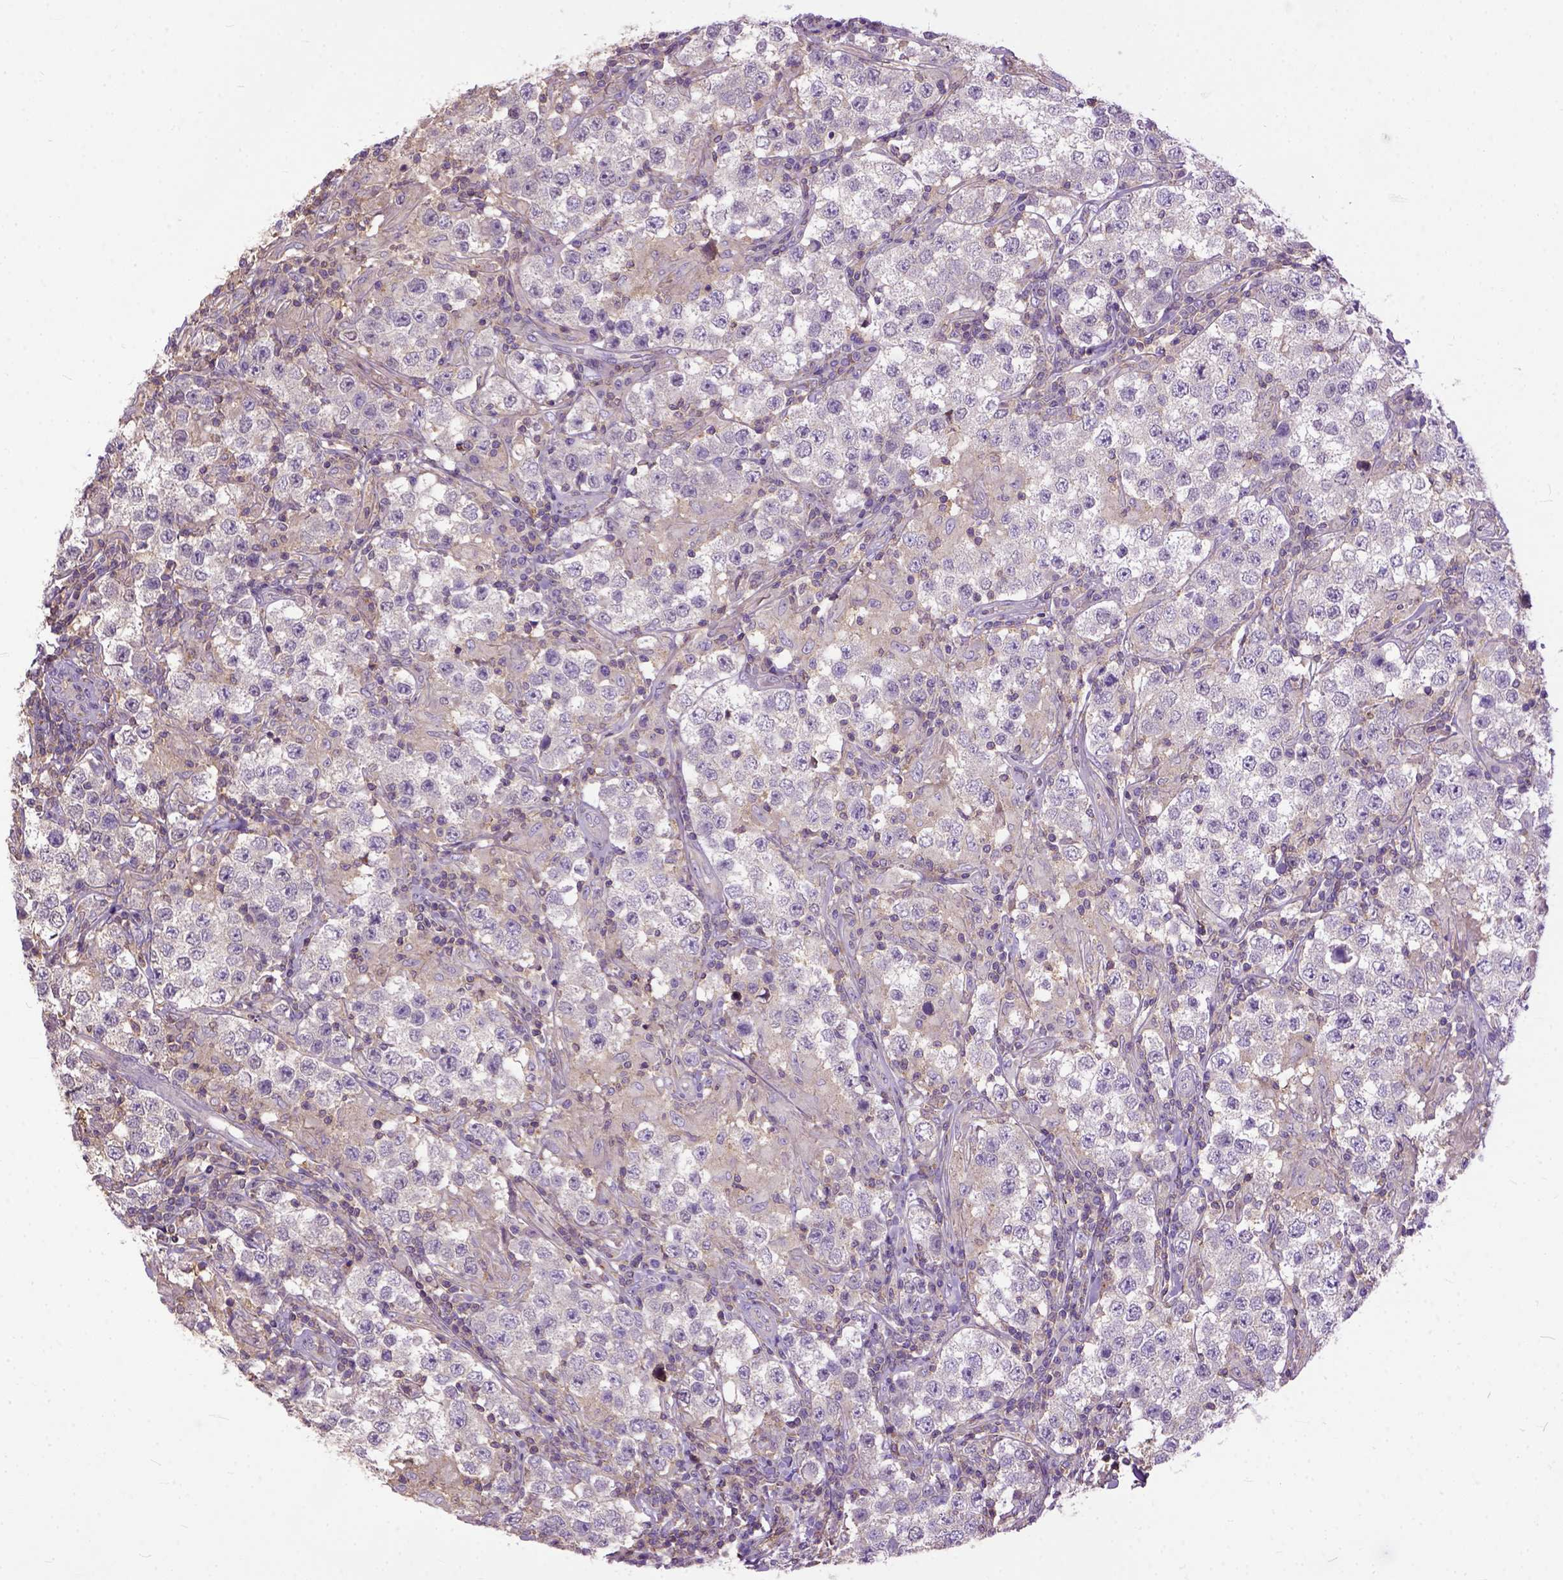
{"staining": {"intensity": "weak", "quantity": "25%-75%", "location": "cytoplasmic/membranous"}, "tissue": "testis cancer", "cell_type": "Tumor cells", "image_type": "cancer", "snomed": [{"axis": "morphology", "description": "Seminoma, NOS"}, {"axis": "morphology", "description": "Carcinoma, Embryonal, NOS"}, {"axis": "topography", "description": "Testis"}], "caption": "Immunohistochemical staining of testis seminoma reveals low levels of weak cytoplasmic/membranous protein expression in approximately 25%-75% of tumor cells. (DAB IHC, brown staining for protein, blue staining for nuclei).", "gene": "NAMPT", "patient": {"sex": "male", "age": 41}}